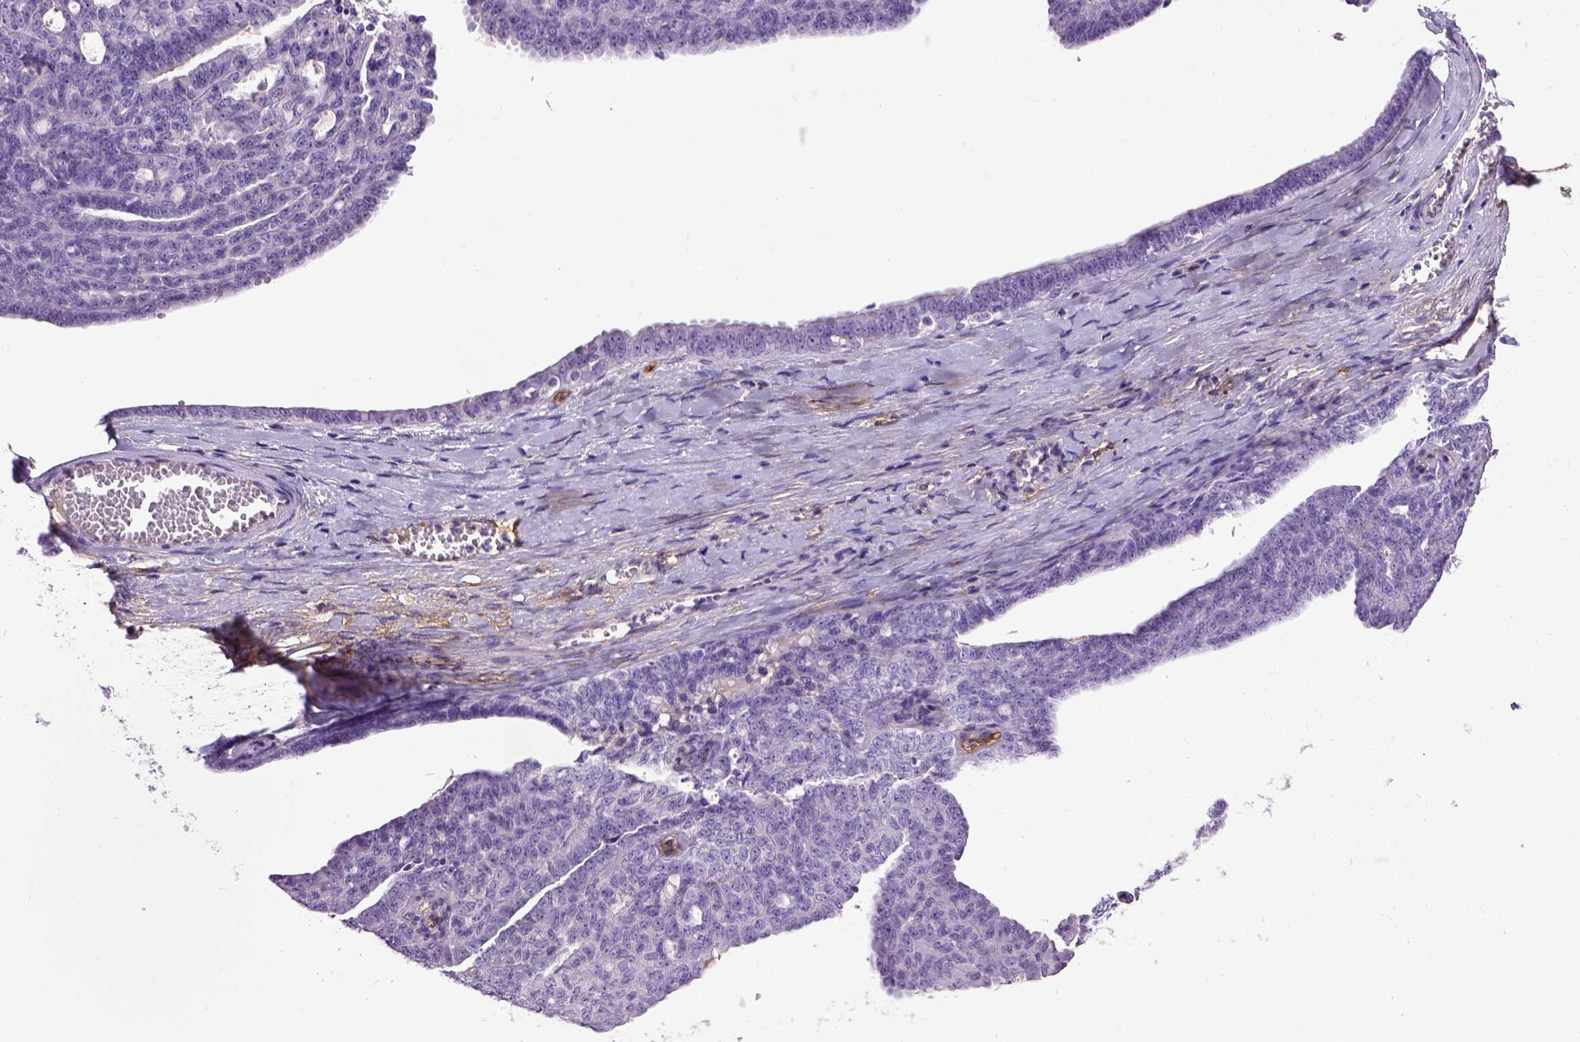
{"staining": {"intensity": "negative", "quantity": "none", "location": "none"}, "tissue": "ovarian cancer", "cell_type": "Tumor cells", "image_type": "cancer", "snomed": [{"axis": "morphology", "description": "Cystadenocarcinoma, serous, NOS"}, {"axis": "topography", "description": "Ovary"}], "caption": "High power microscopy histopathology image of an IHC image of ovarian serous cystadenocarcinoma, revealing no significant positivity in tumor cells.", "gene": "ENG", "patient": {"sex": "female", "age": 71}}